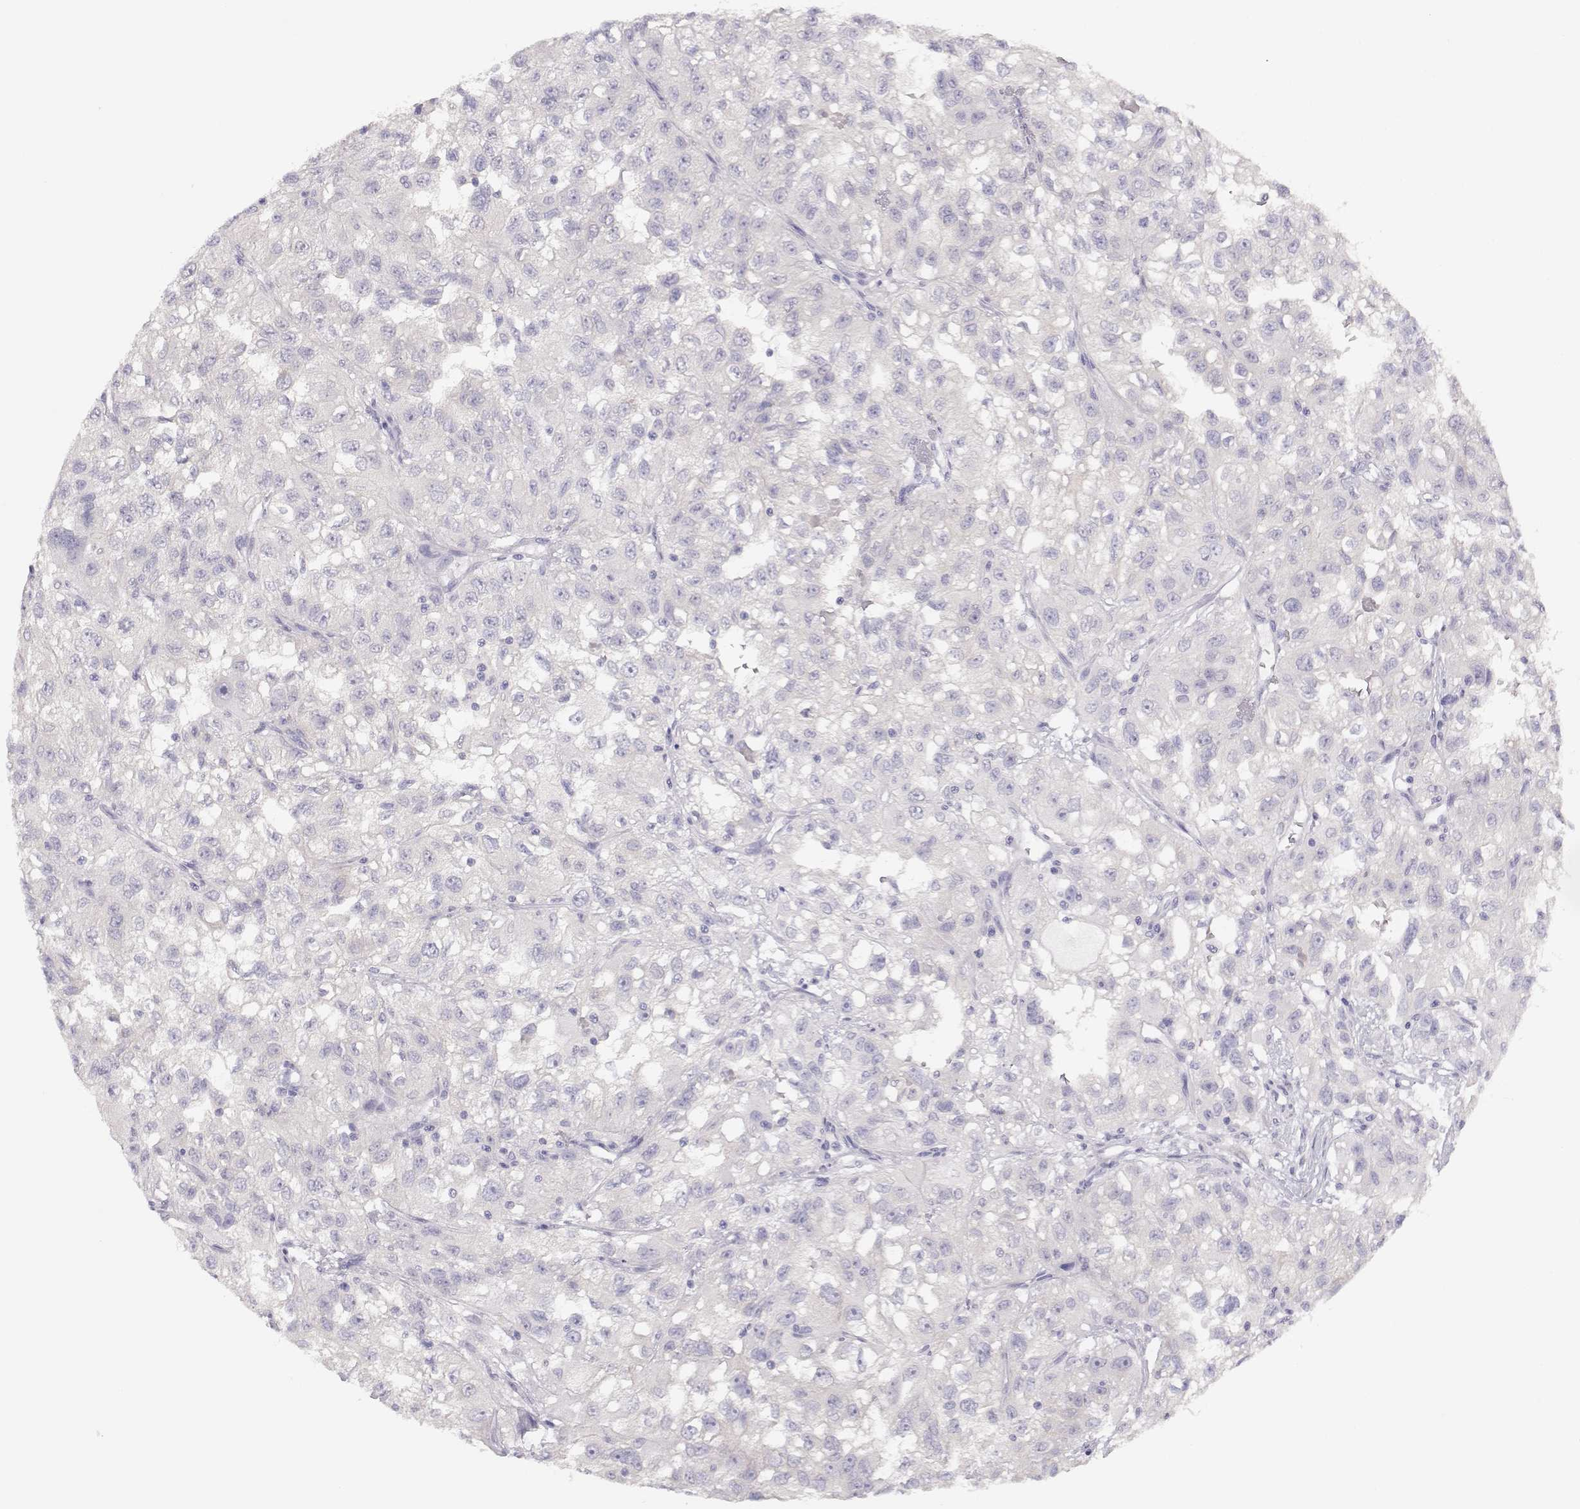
{"staining": {"intensity": "negative", "quantity": "none", "location": "none"}, "tissue": "renal cancer", "cell_type": "Tumor cells", "image_type": "cancer", "snomed": [{"axis": "morphology", "description": "Adenocarcinoma, NOS"}, {"axis": "topography", "description": "Kidney"}], "caption": "Immunohistochemical staining of renal cancer displays no significant expression in tumor cells.", "gene": "LEPR", "patient": {"sex": "male", "age": 64}}